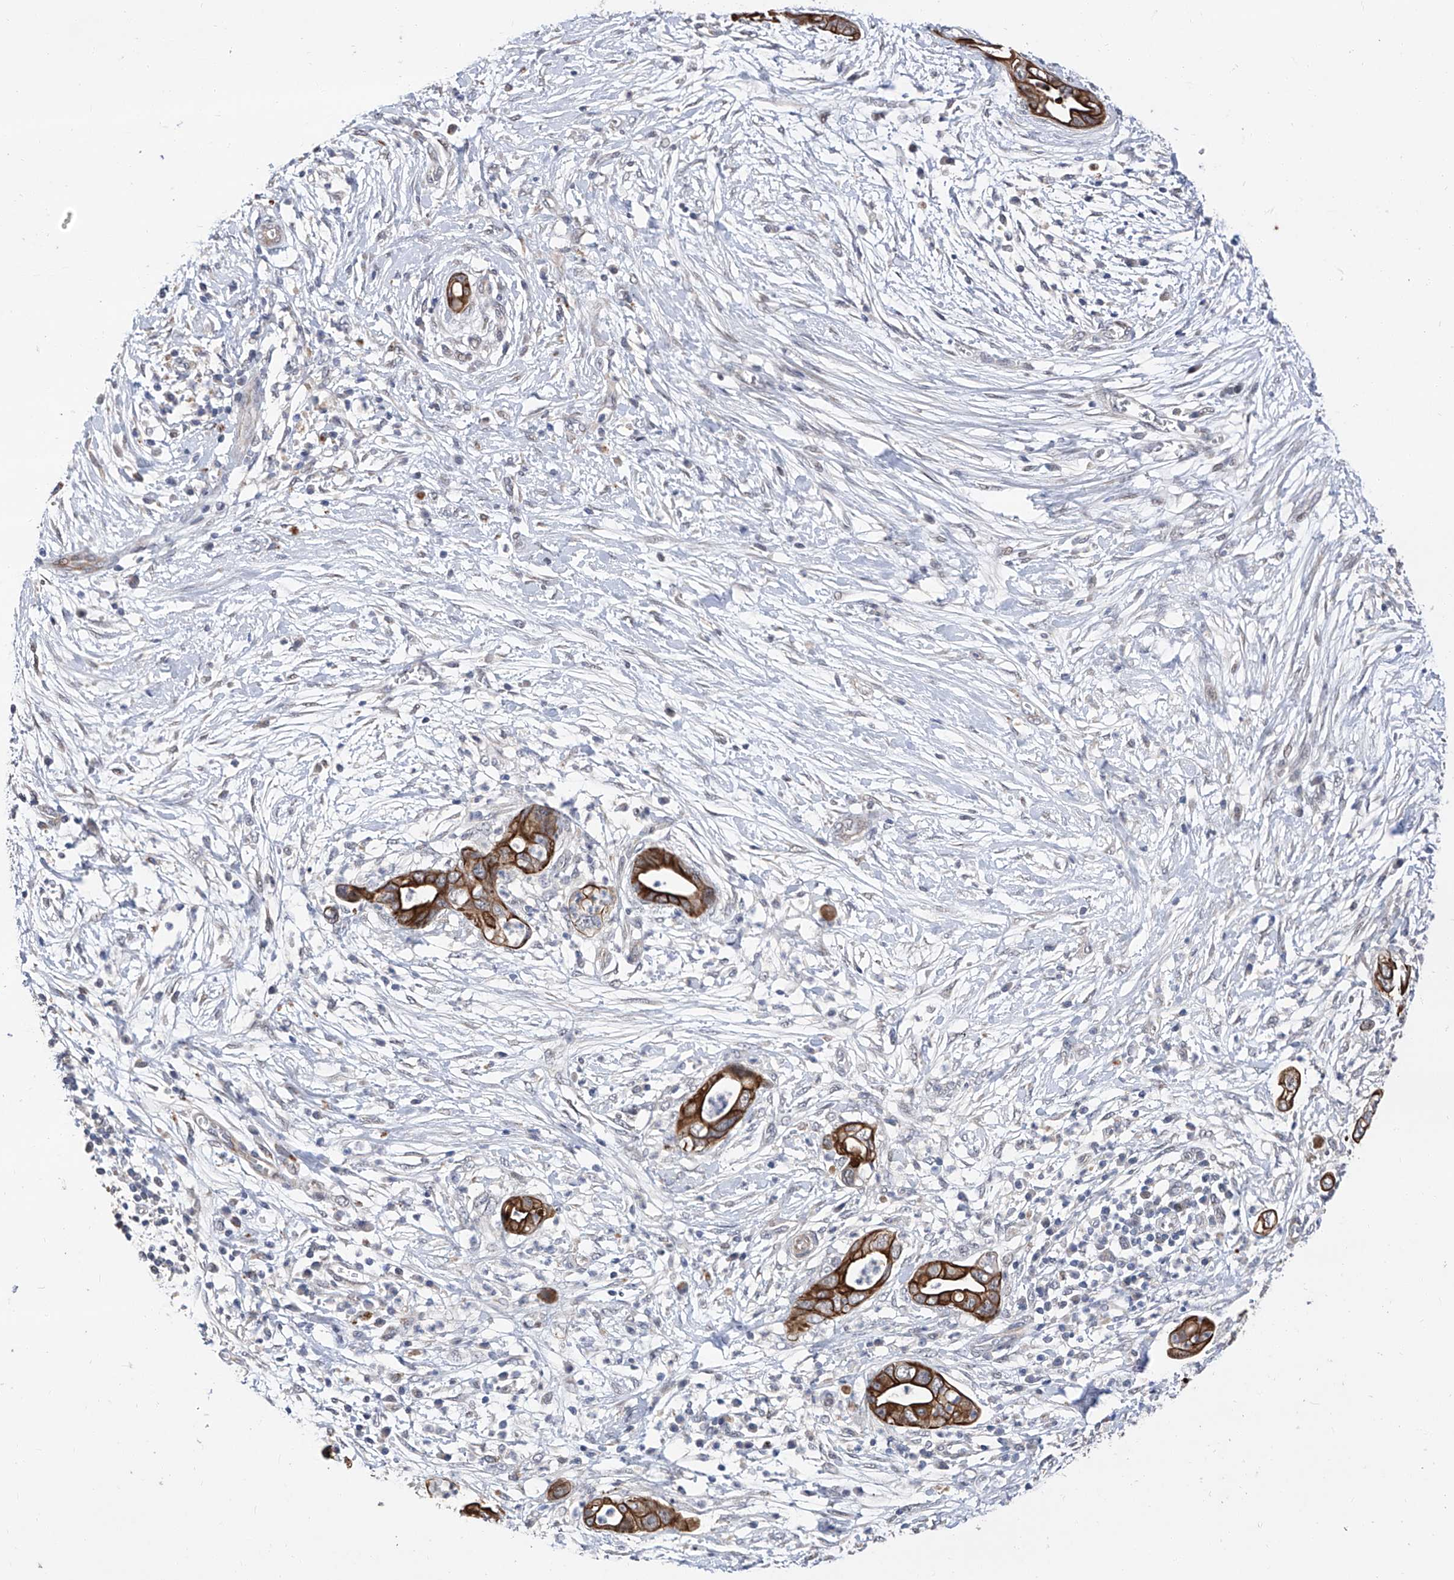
{"staining": {"intensity": "strong", "quantity": ">75%", "location": "cytoplasmic/membranous"}, "tissue": "pancreatic cancer", "cell_type": "Tumor cells", "image_type": "cancer", "snomed": [{"axis": "morphology", "description": "Adenocarcinoma, NOS"}, {"axis": "topography", "description": "Pancreas"}], "caption": "This image displays immunohistochemistry (IHC) staining of pancreatic cancer (adenocarcinoma), with high strong cytoplasmic/membranous staining in approximately >75% of tumor cells.", "gene": "FARP2", "patient": {"sex": "male", "age": 75}}